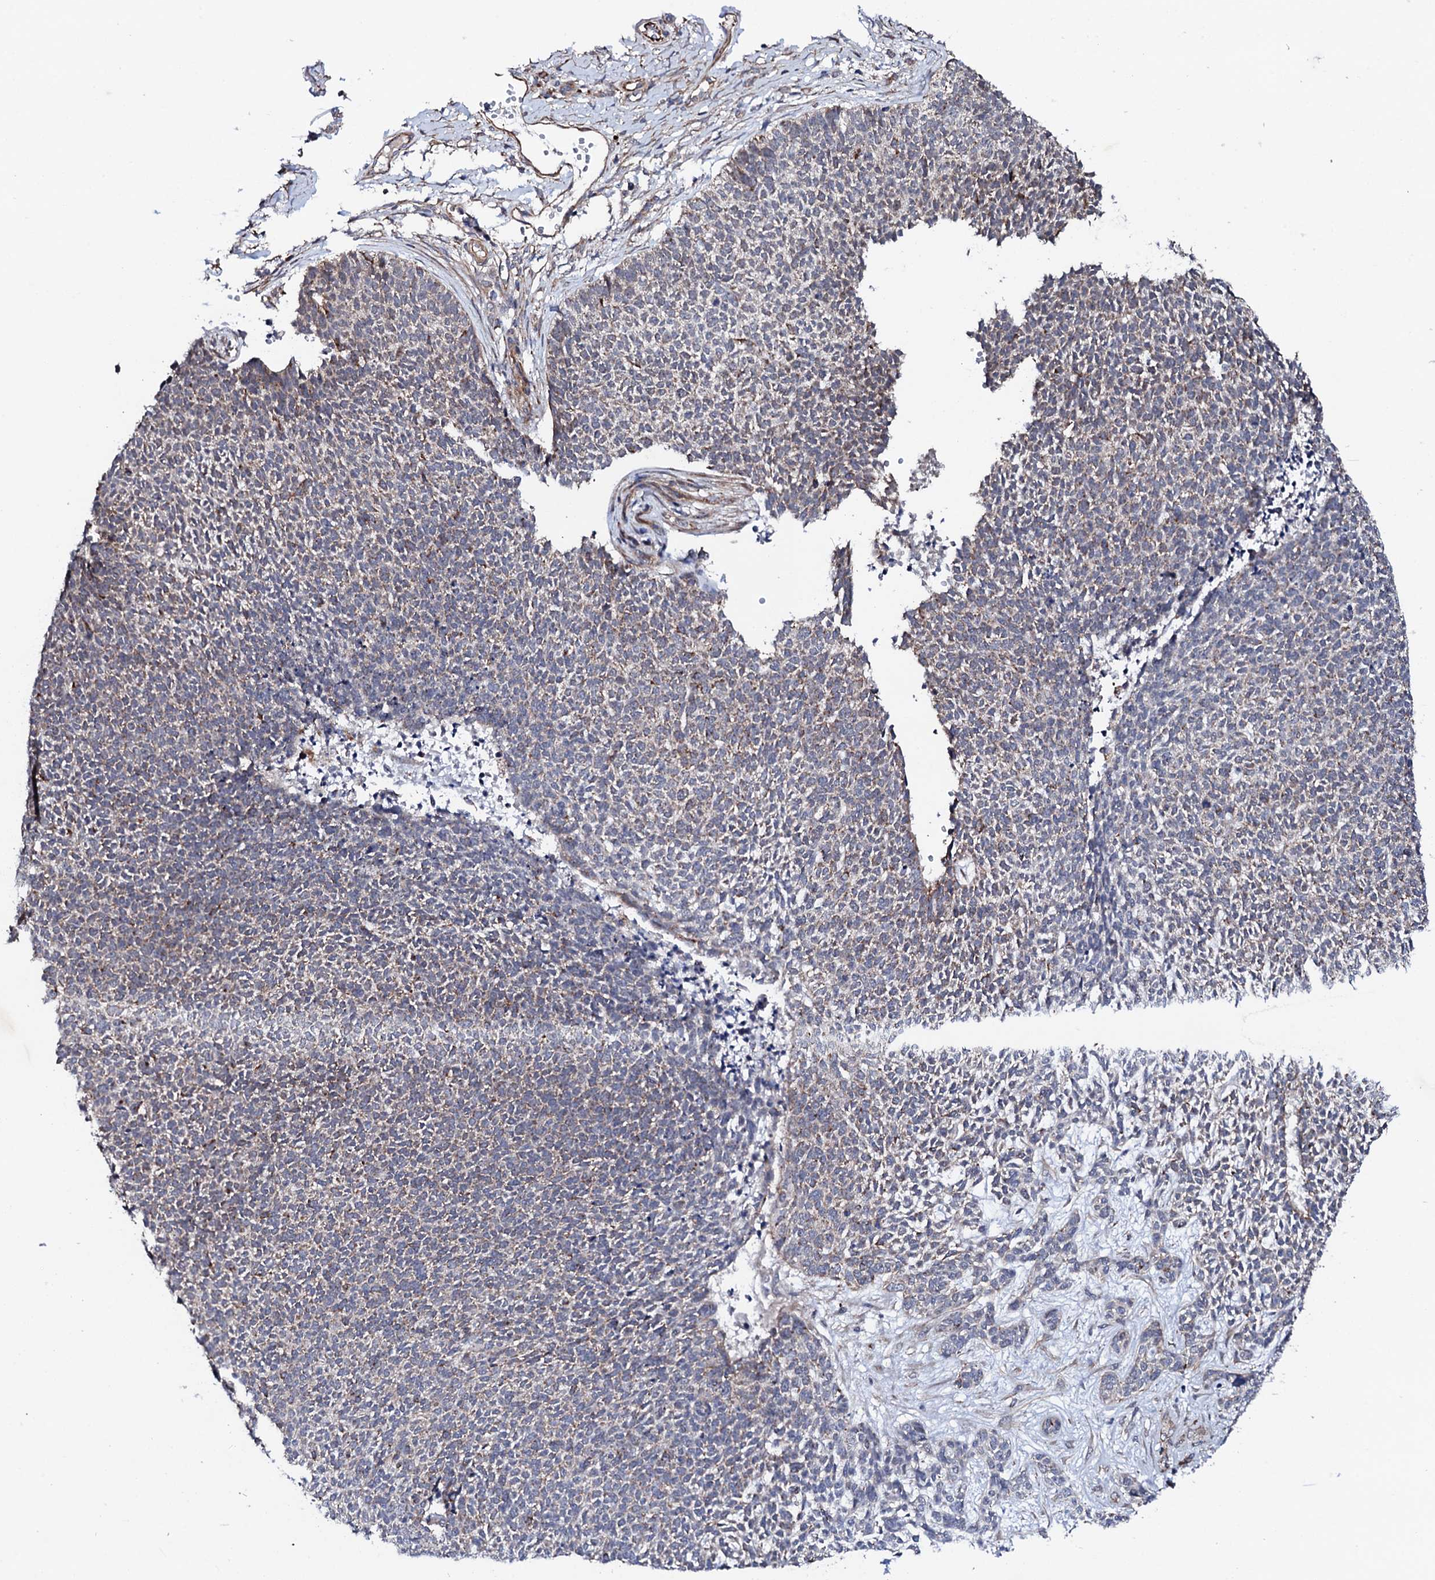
{"staining": {"intensity": "weak", "quantity": "25%-75%", "location": "cytoplasmic/membranous"}, "tissue": "skin cancer", "cell_type": "Tumor cells", "image_type": "cancer", "snomed": [{"axis": "morphology", "description": "Basal cell carcinoma"}, {"axis": "topography", "description": "Skin"}], "caption": "Skin cancer (basal cell carcinoma) was stained to show a protein in brown. There is low levels of weak cytoplasmic/membranous positivity in about 25%-75% of tumor cells. The staining was performed using DAB to visualize the protein expression in brown, while the nuclei were stained in blue with hematoxylin (Magnification: 20x).", "gene": "MTIF3", "patient": {"sex": "female", "age": 84}}